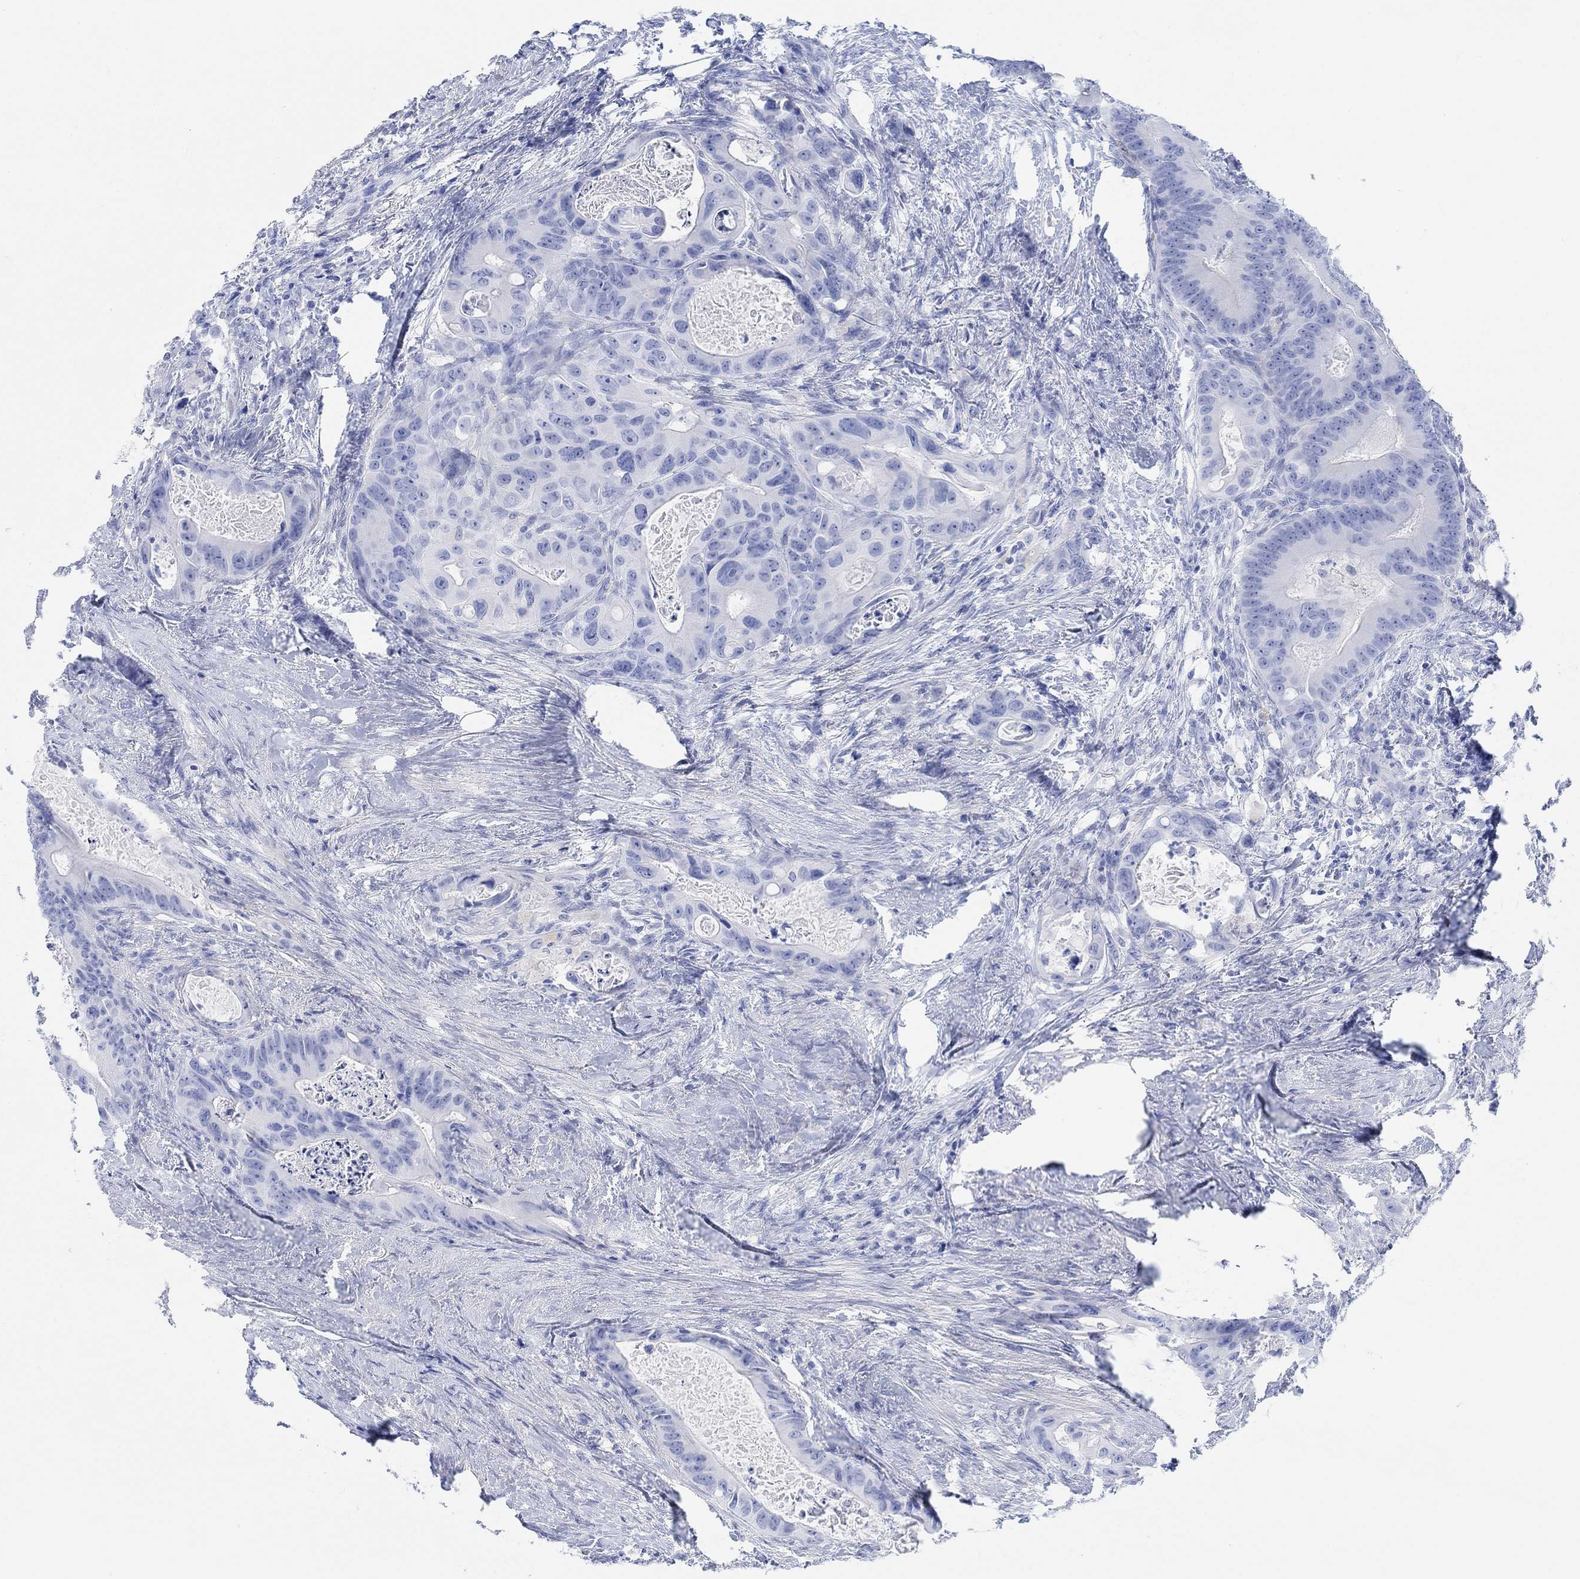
{"staining": {"intensity": "negative", "quantity": "none", "location": "none"}, "tissue": "colorectal cancer", "cell_type": "Tumor cells", "image_type": "cancer", "snomed": [{"axis": "morphology", "description": "Adenocarcinoma, NOS"}, {"axis": "topography", "description": "Rectum"}], "caption": "Immunohistochemistry of human adenocarcinoma (colorectal) exhibits no staining in tumor cells.", "gene": "ANKRD33", "patient": {"sex": "male", "age": 64}}